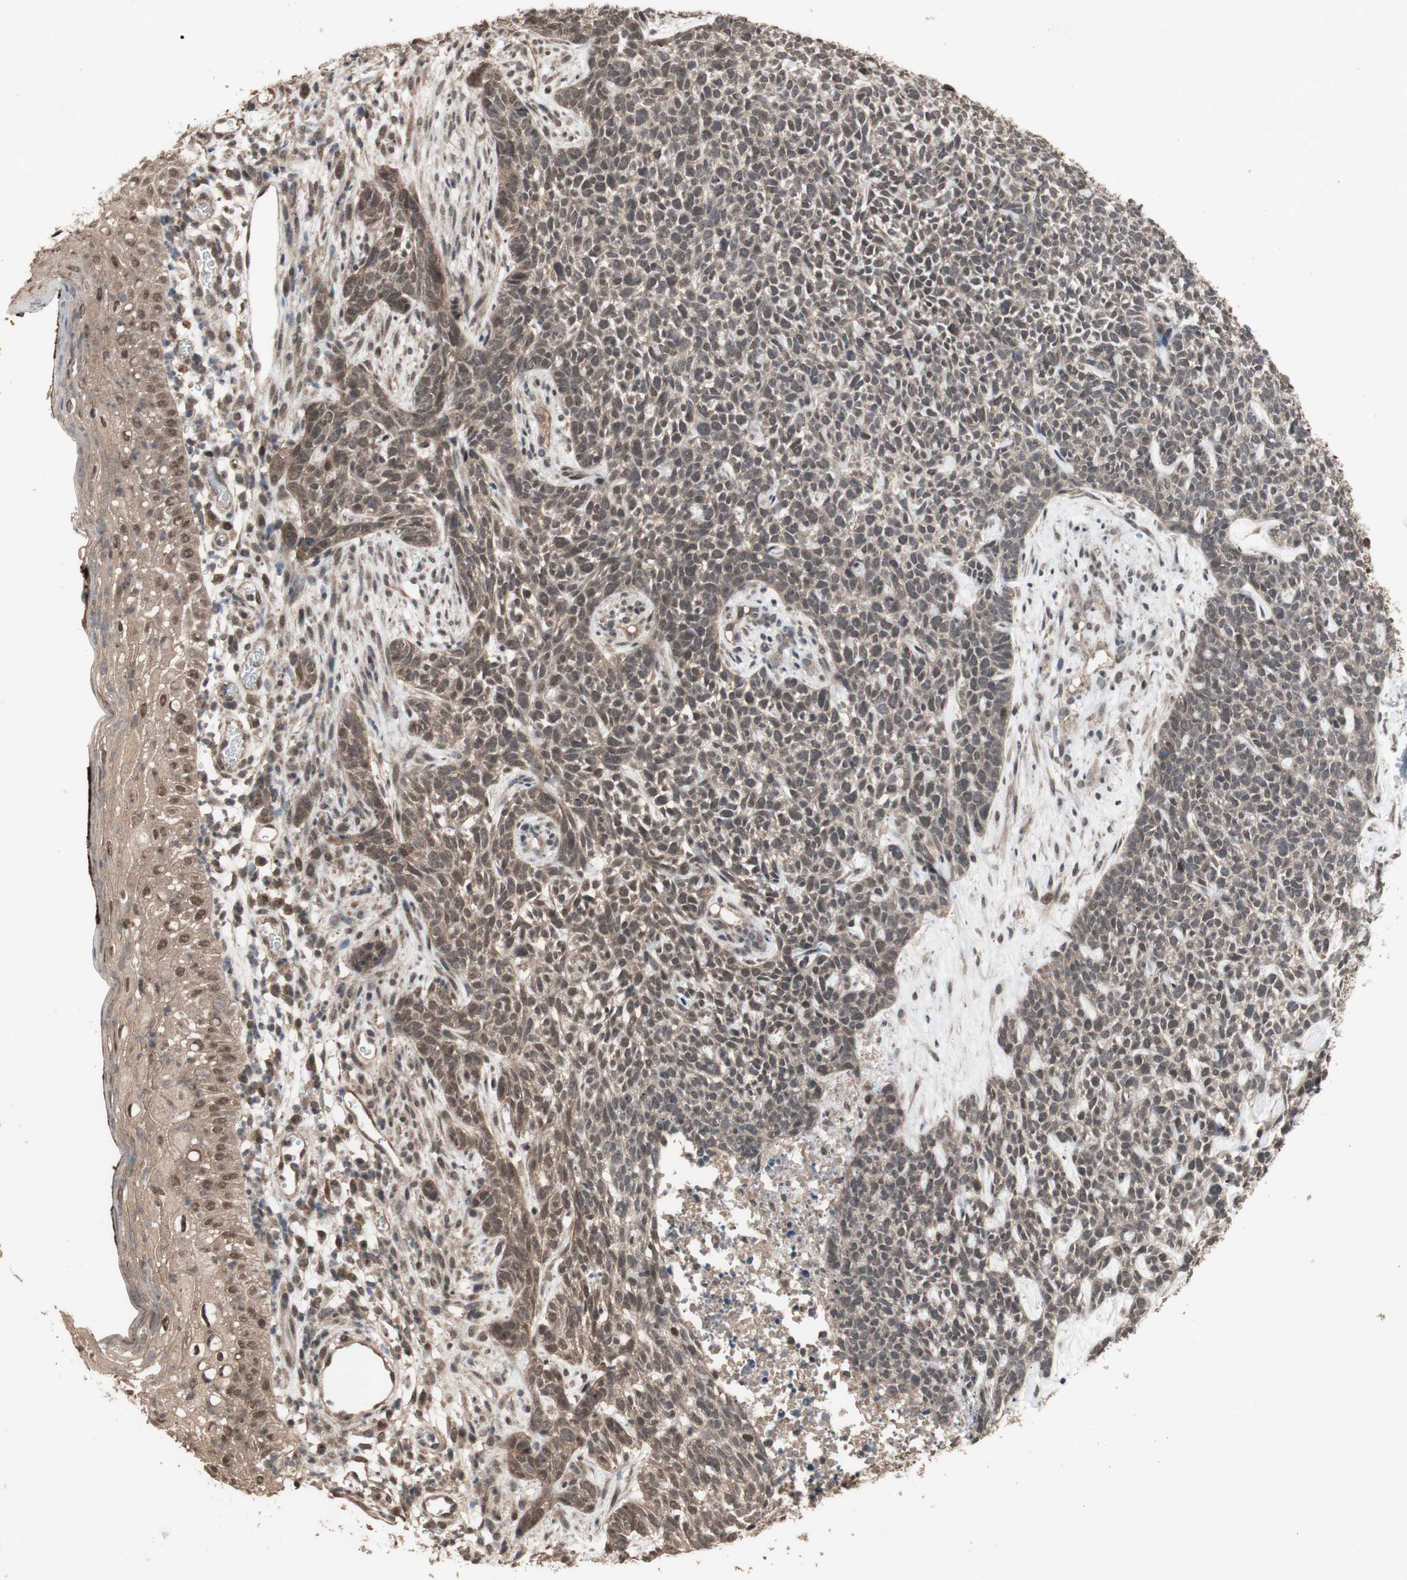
{"staining": {"intensity": "moderate", "quantity": ">75%", "location": "cytoplasmic/membranous,nuclear"}, "tissue": "skin cancer", "cell_type": "Tumor cells", "image_type": "cancer", "snomed": [{"axis": "morphology", "description": "Basal cell carcinoma"}, {"axis": "topography", "description": "Skin"}], "caption": "The histopathology image displays immunohistochemical staining of skin basal cell carcinoma. There is moderate cytoplasmic/membranous and nuclear expression is seen in about >75% of tumor cells.", "gene": "KANSL1", "patient": {"sex": "female", "age": 84}}